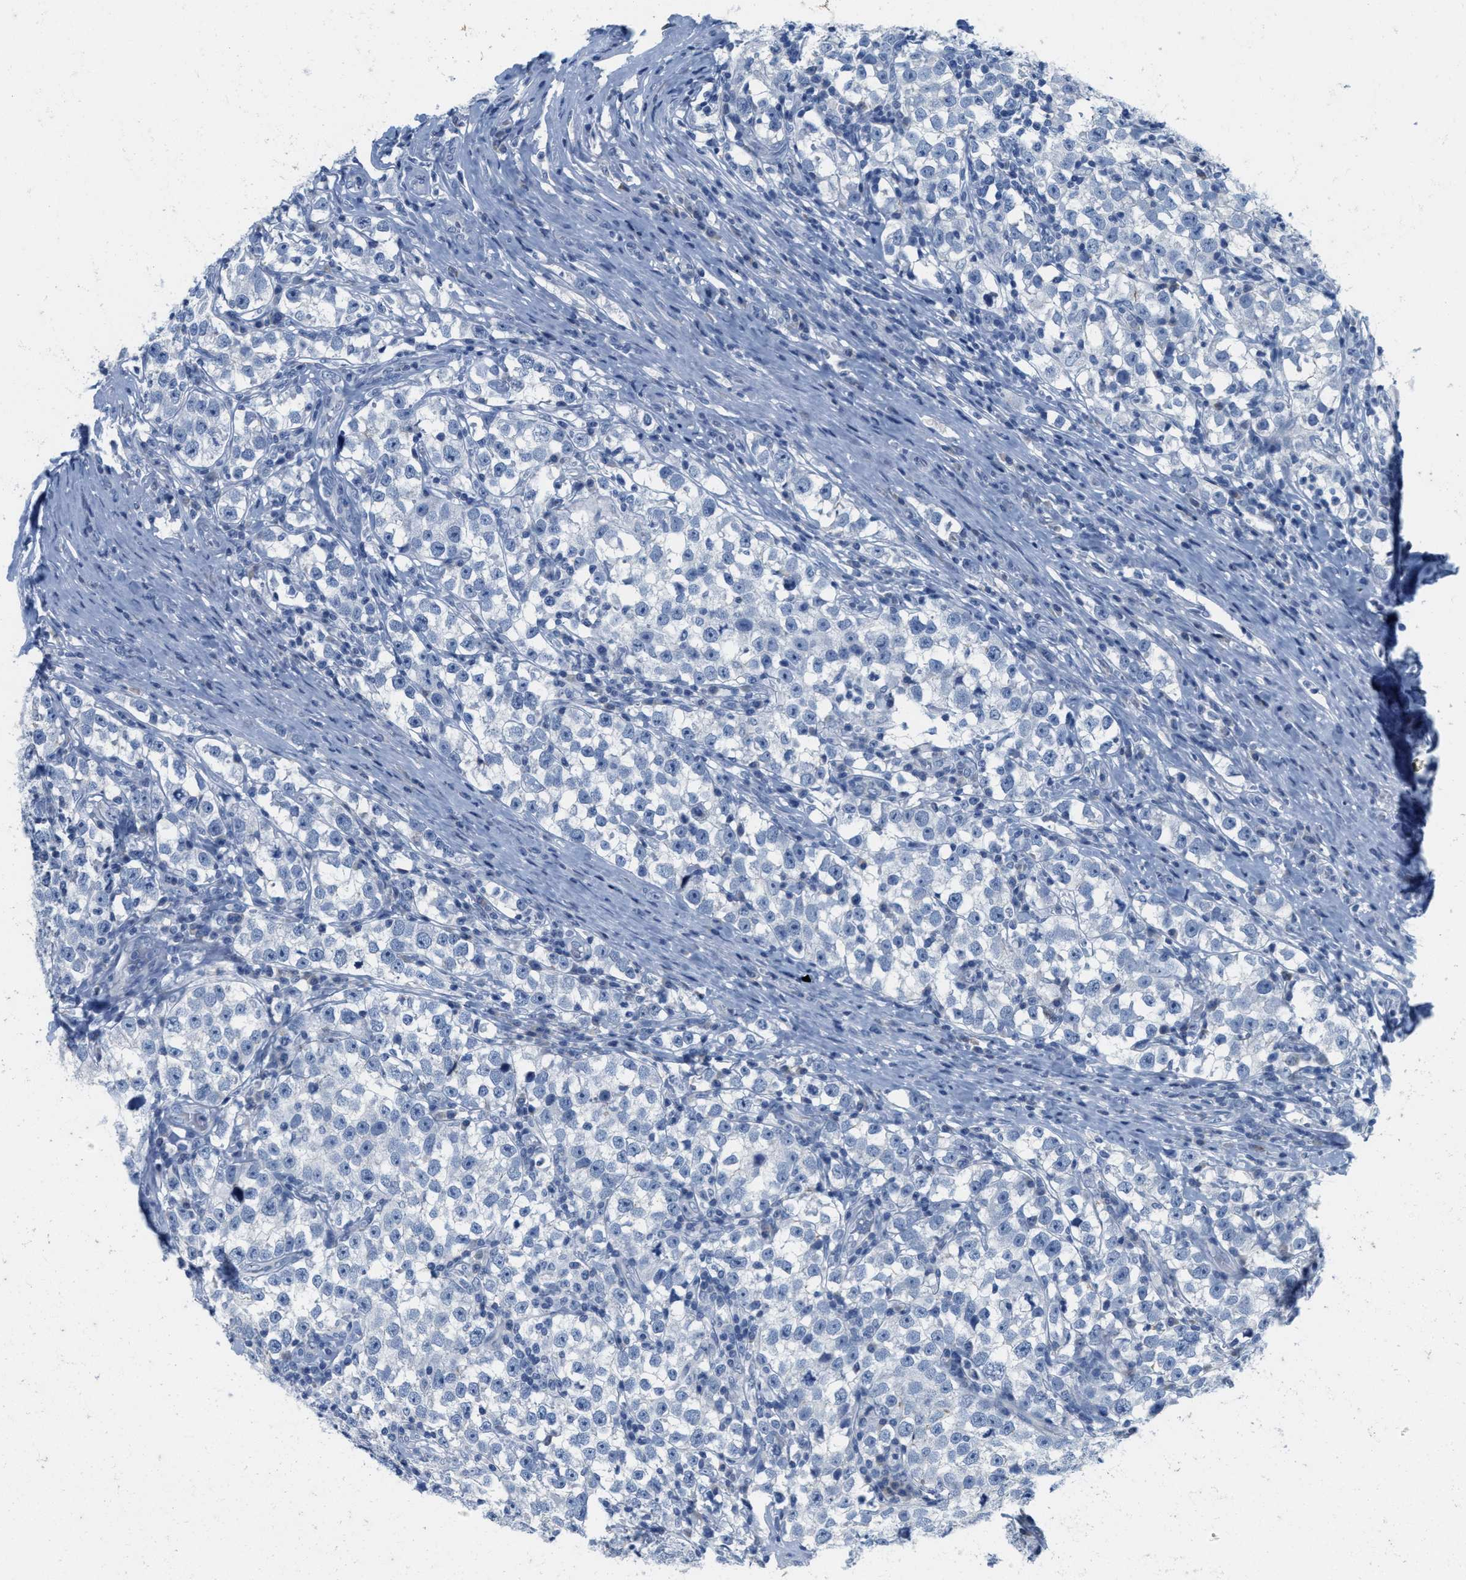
{"staining": {"intensity": "negative", "quantity": "none", "location": "none"}, "tissue": "testis cancer", "cell_type": "Tumor cells", "image_type": "cancer", "snomed": [{"axis": "morphology", "description": "Normal tissue, NOS"}, {"axis": "morphology", "description": "Seminoma, NOS"}, {"axis": "topography", "description": "Testis"}], "caption": "Immunohistochemistry of seminoma (testis) shows no positivity in tumor cells. The staining was performed using DAB to visualize the protein expression in brown, while the nuclei were stained in blue with hematoxylin (Magnification: 20x).", "gene": "ABCB11", "patient": {"sex": "male", "age": 43}}